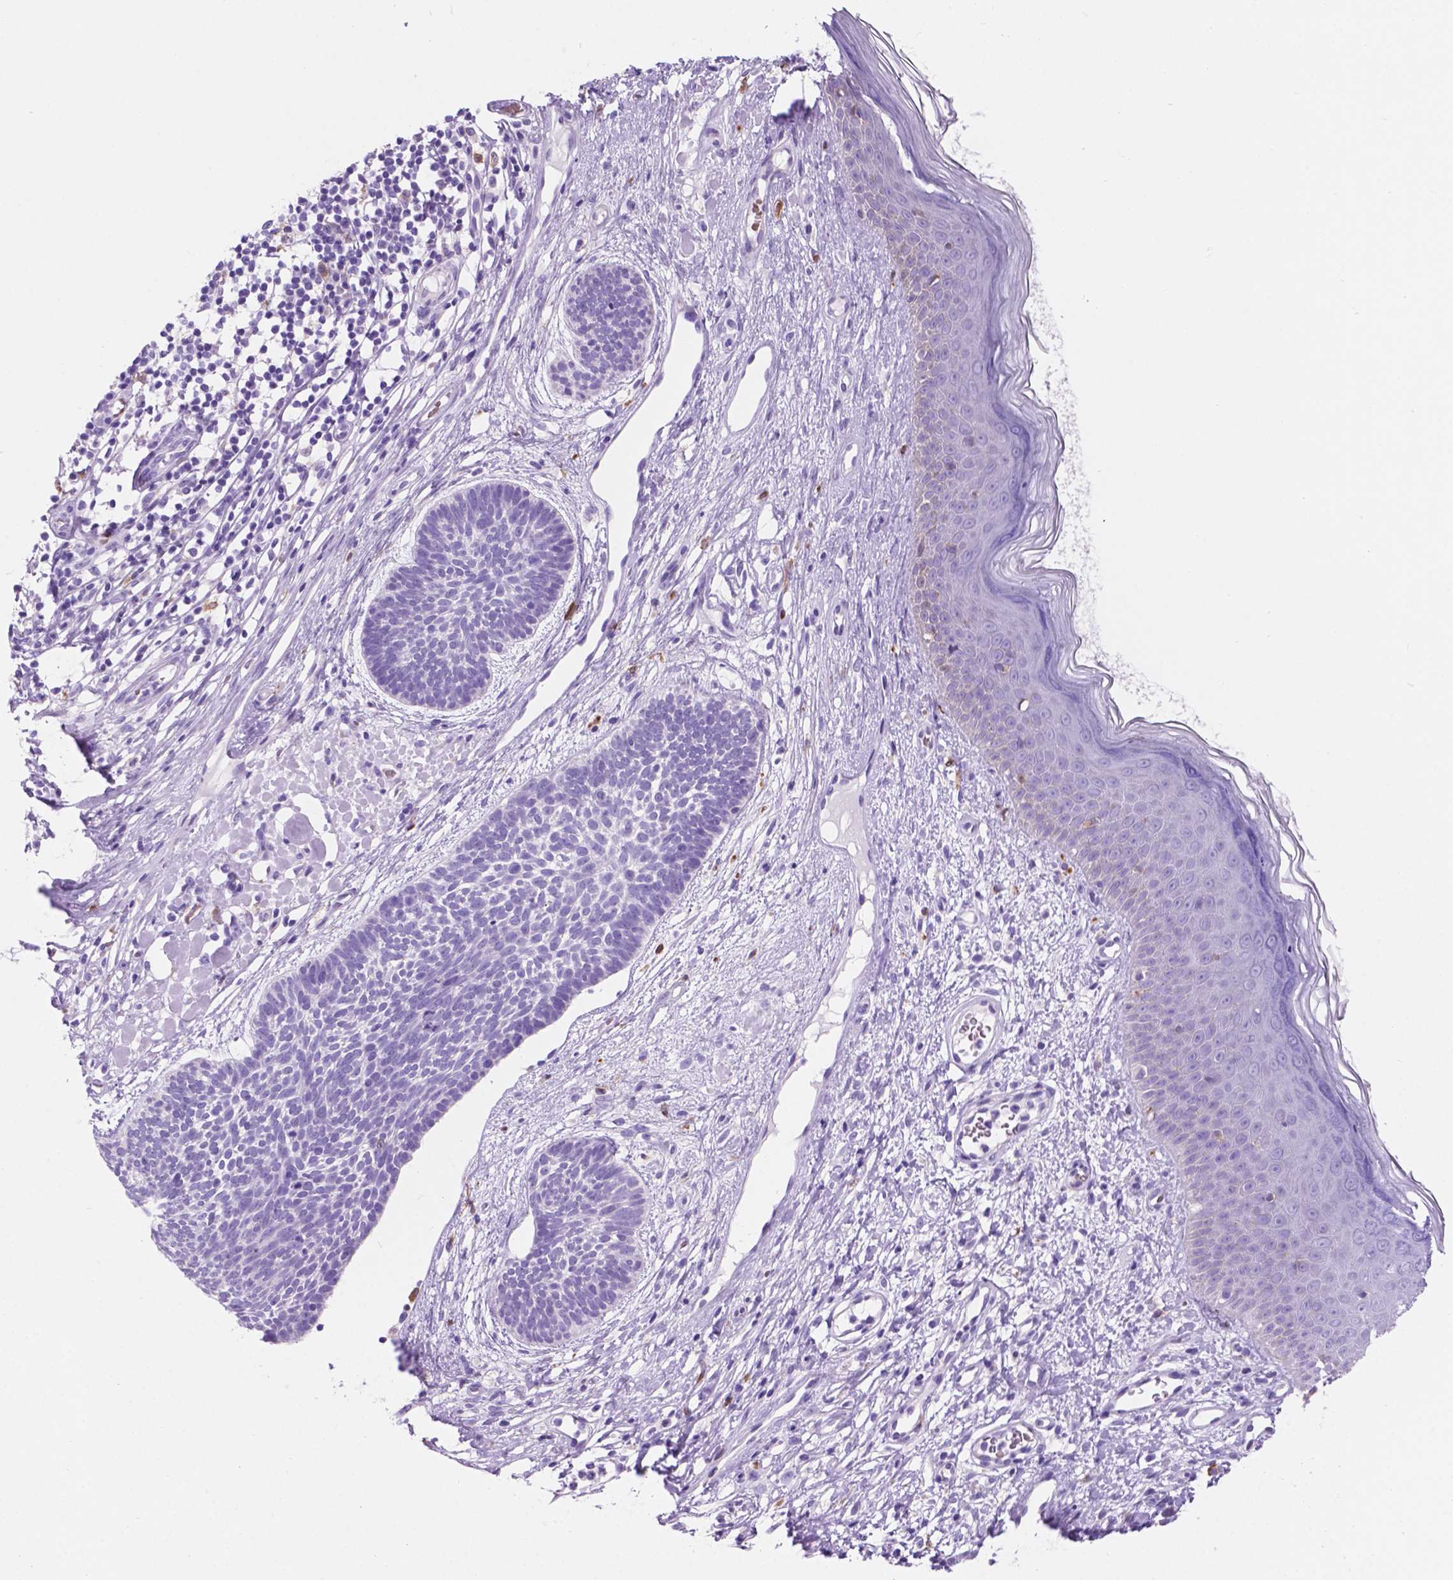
{"staining": {"intensity": "negative", "quantity": "none", "location": "none"}, "tissue": "skin cancer", "cell_type": "Tumor cells", "image_type": "cancer", "snomed": [{"axis": "morphology", "description": "Basal cell carcinoma"}, {"axis": "topography", "description": "Skin"}], "caption": "An image of human skin cancer (basal cell carcinoma) is negative for staining in tumor cells. (DAB (3,3'-diaminobenzidine) immunohistochemistry with hematoxylin counter stain).", "gene": "GRIN2B", "patient": {"sex": "male", "age": 85}}